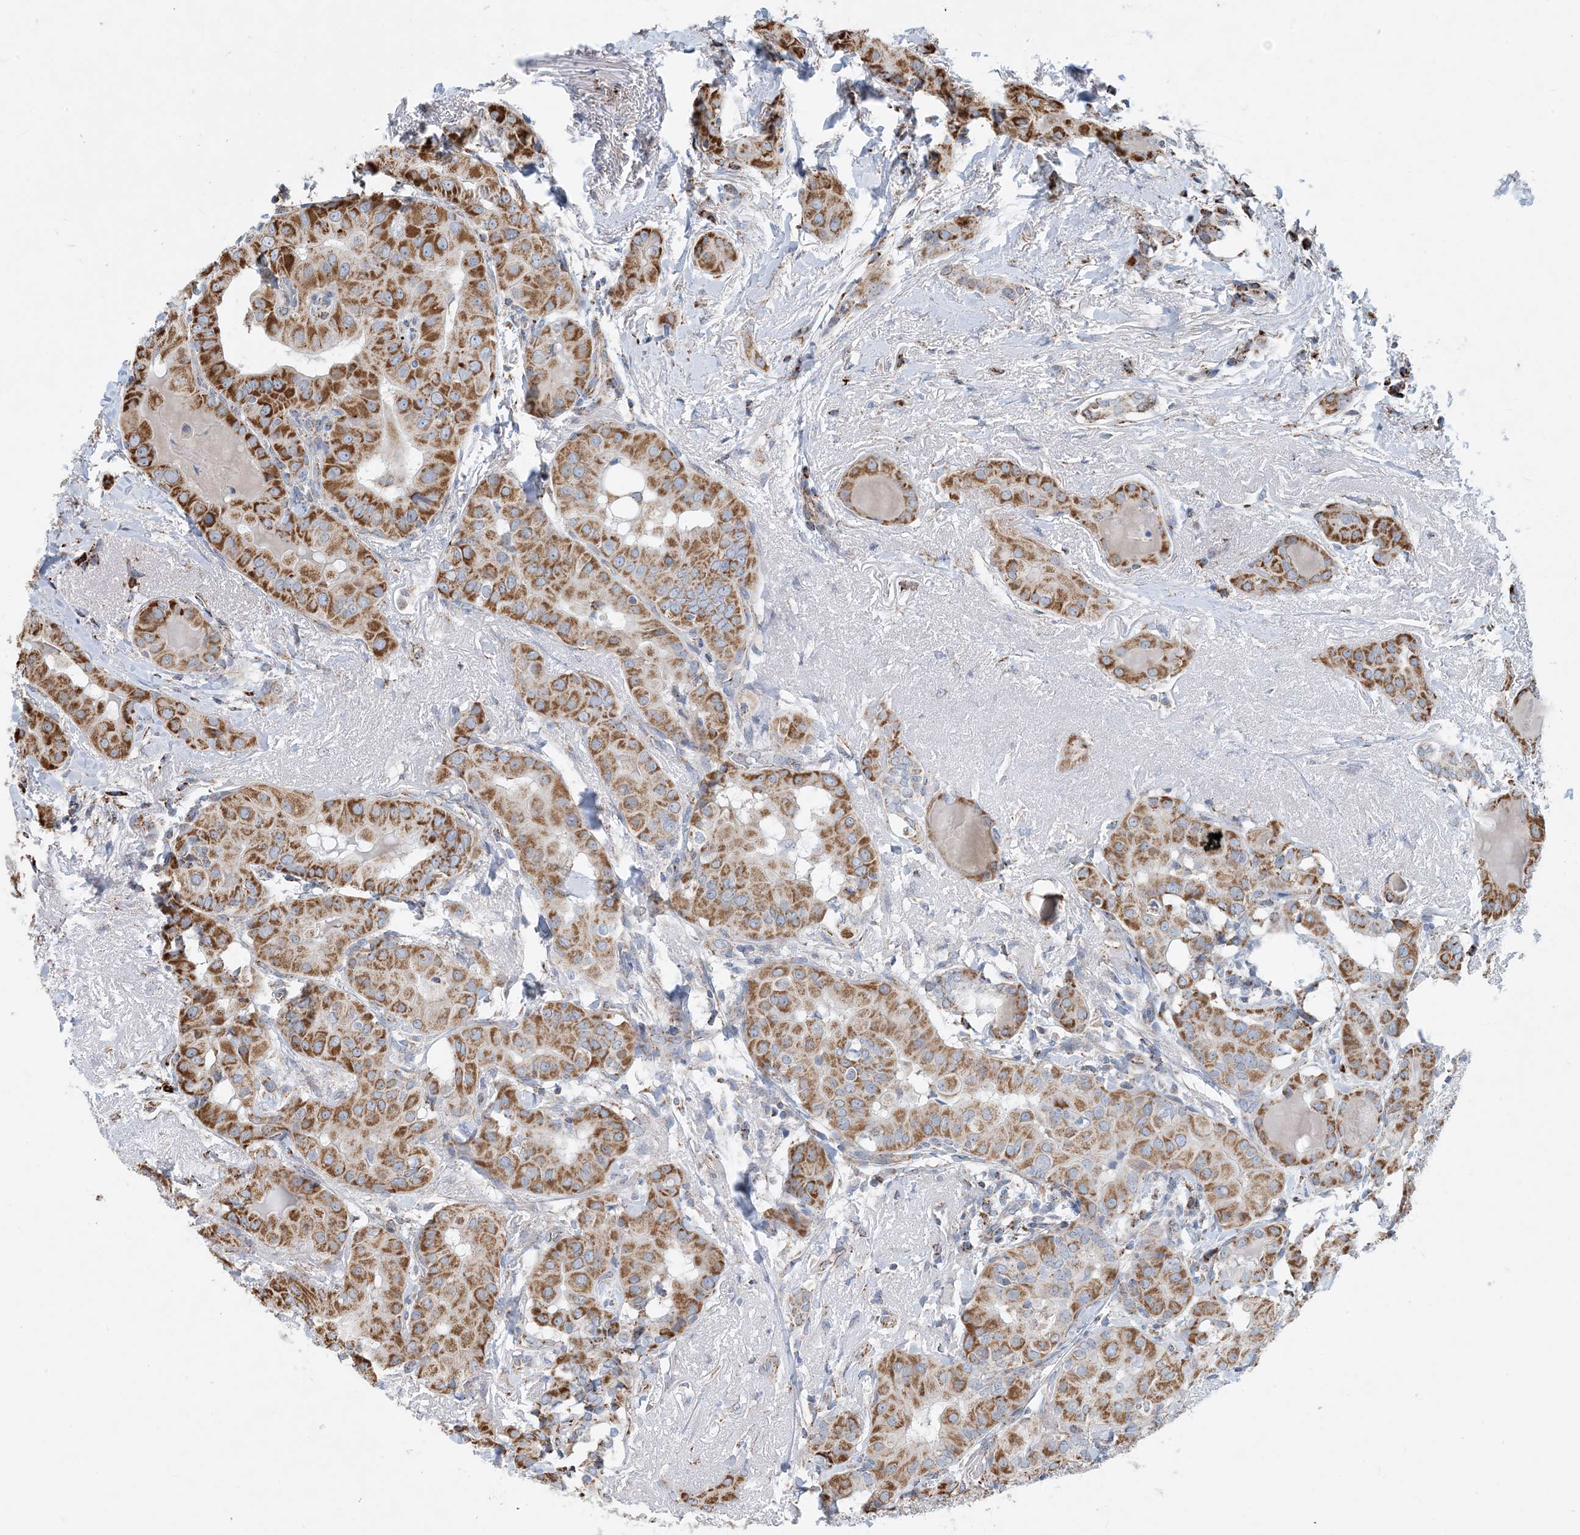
{"staining": {"intensity": "moderate", "quantity": ">75%", "location": "cytoplasmic/membranous"}, "tissue": "thyroid cancer", "cell_type": "Tumor cells", "image_type": "cancer", "snomed": [{"axis": "morphology", "description": "Papillary adenocarcinoma, NOS"}, {"axis": "topography", "description": "Thyroid gland"}], "caption": "Moderate cytoplasmic/membranous positivity is seen in about >75% of tumor cells in thyroid cancer (papillary adenocarcinoma).", "gene": "PCDHGA1", "patient": {"sex": "male", "age": 33}}